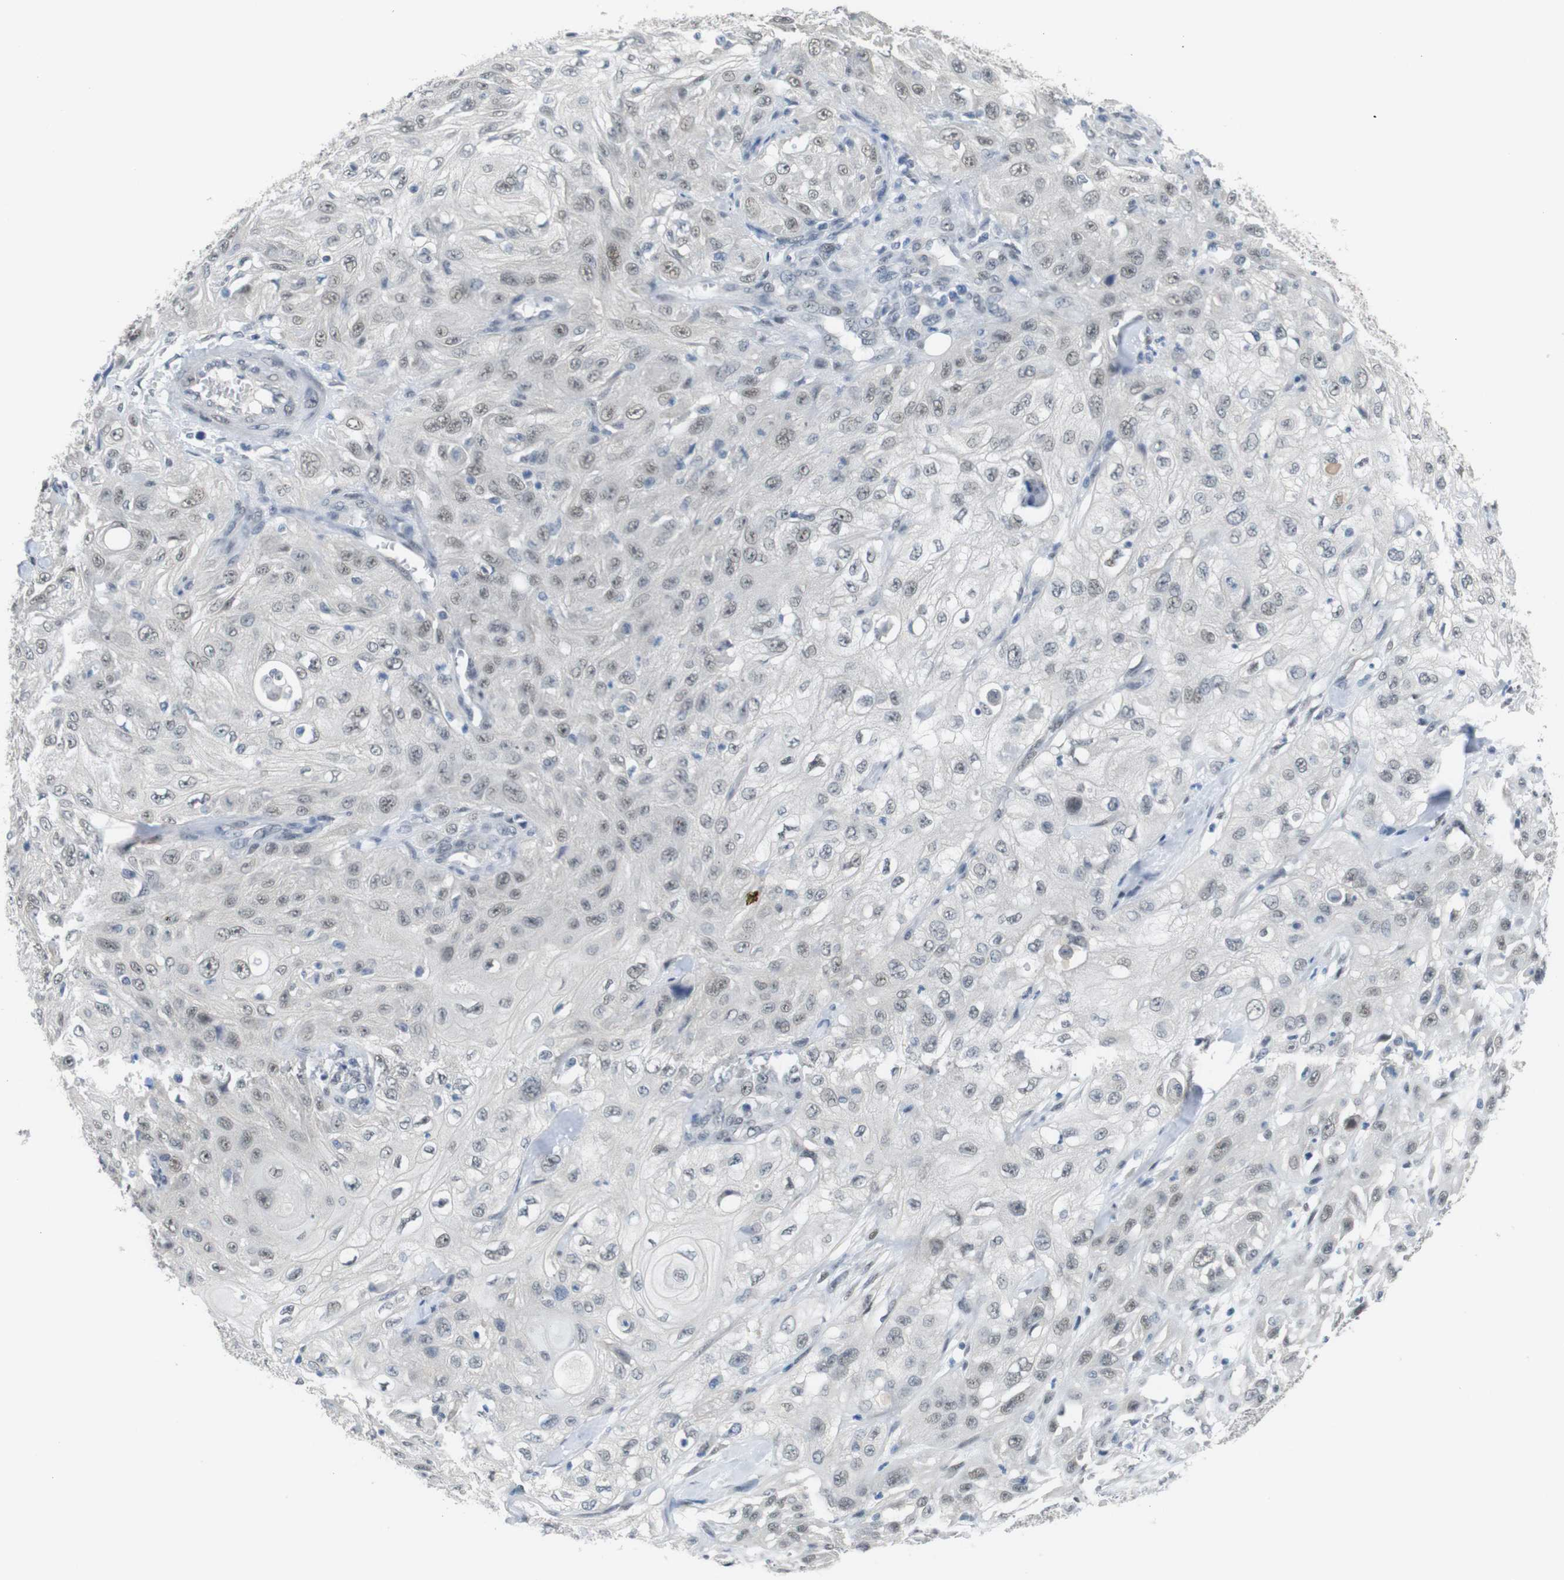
{"staining": {"intensity": "weak", "quantity": "25%-75%", "location": "nuclear"}, "tissue": "skin cancer", "cell_type": "Tumor cells", "image_type": "cancer", "snomed": [{"axis": "morphology", "description": "Squamous cell carcinoma, NOS"}, {"axis": "morphology", "description": "Squamous cell carcinoma, metastatic, NOS"}, {"axis": "topography", "description": "Skin"}, {"axis": "topography", "description": "Lymph node"}], "caption": "Skin squamous cell carcinoma was stained to show a protein in brown. There is low levels of weak nuclear positivity in approximately 25%-75% of tumor cells. (DAB IHC with brightfield microscopy, high magnification).", "gene": "GPR158", "patient": {"sex": "male", "age": 75}}